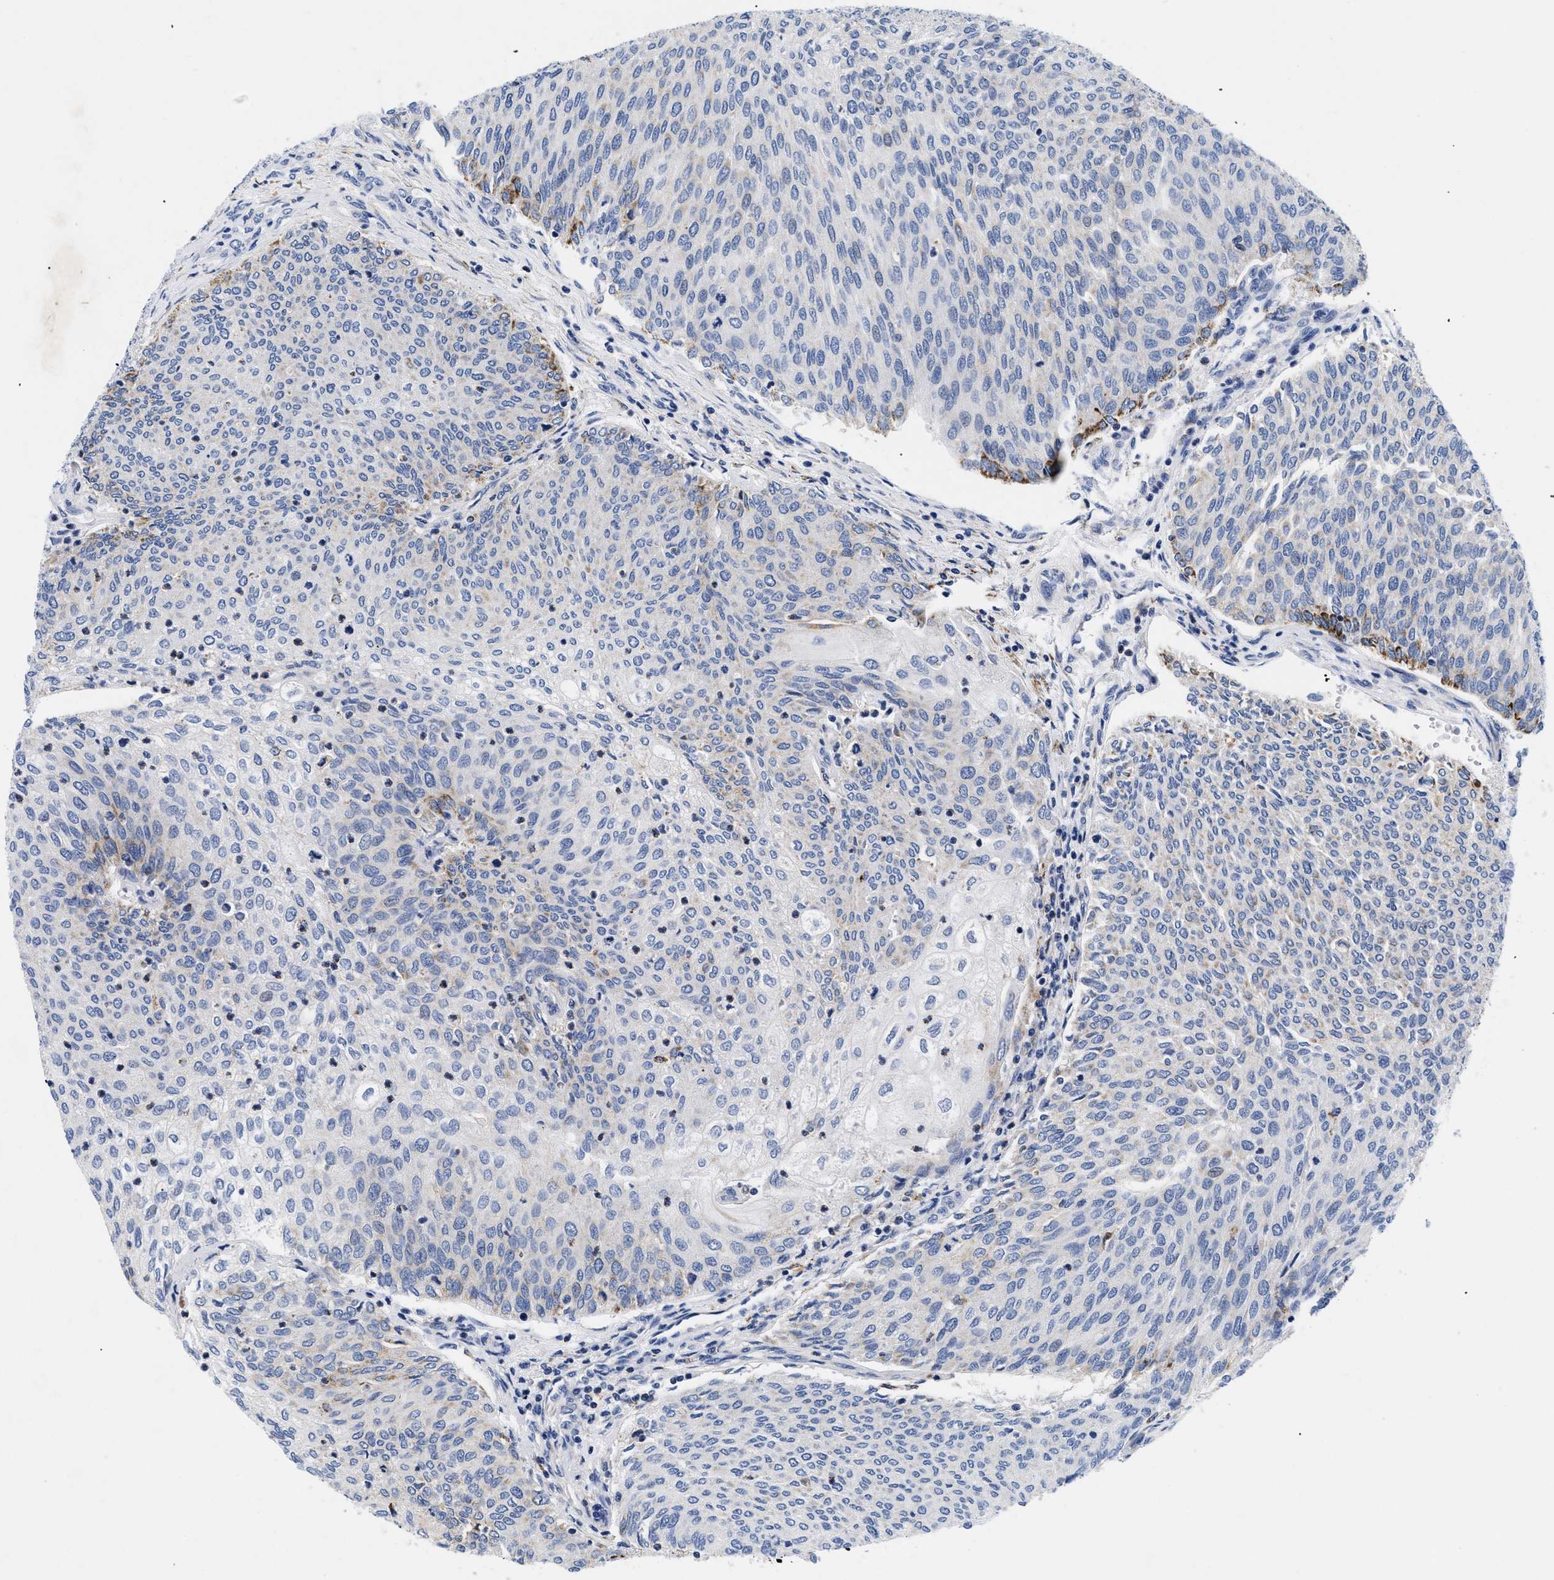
{"staining": {"intensity": "negative", "quantity": "none", "location": "none"}, "tissue": "urothelial cancer", "cell_type": "Tumor cells", "image_type": "cancer", "snomed": [{"axis": "morphology", "description": "Urothelial carcinoma, Low grade"}, {"axis": "topography", "description": "Urinary bladder"}], "caption": "DAB (3,3'-diaminobenzidine) immunohistochemical staining of human urothelial cancer shows no significant positivity in tumor cells.", "gene": "GPR149", "patient": {"sex": "female", "age": 79}}